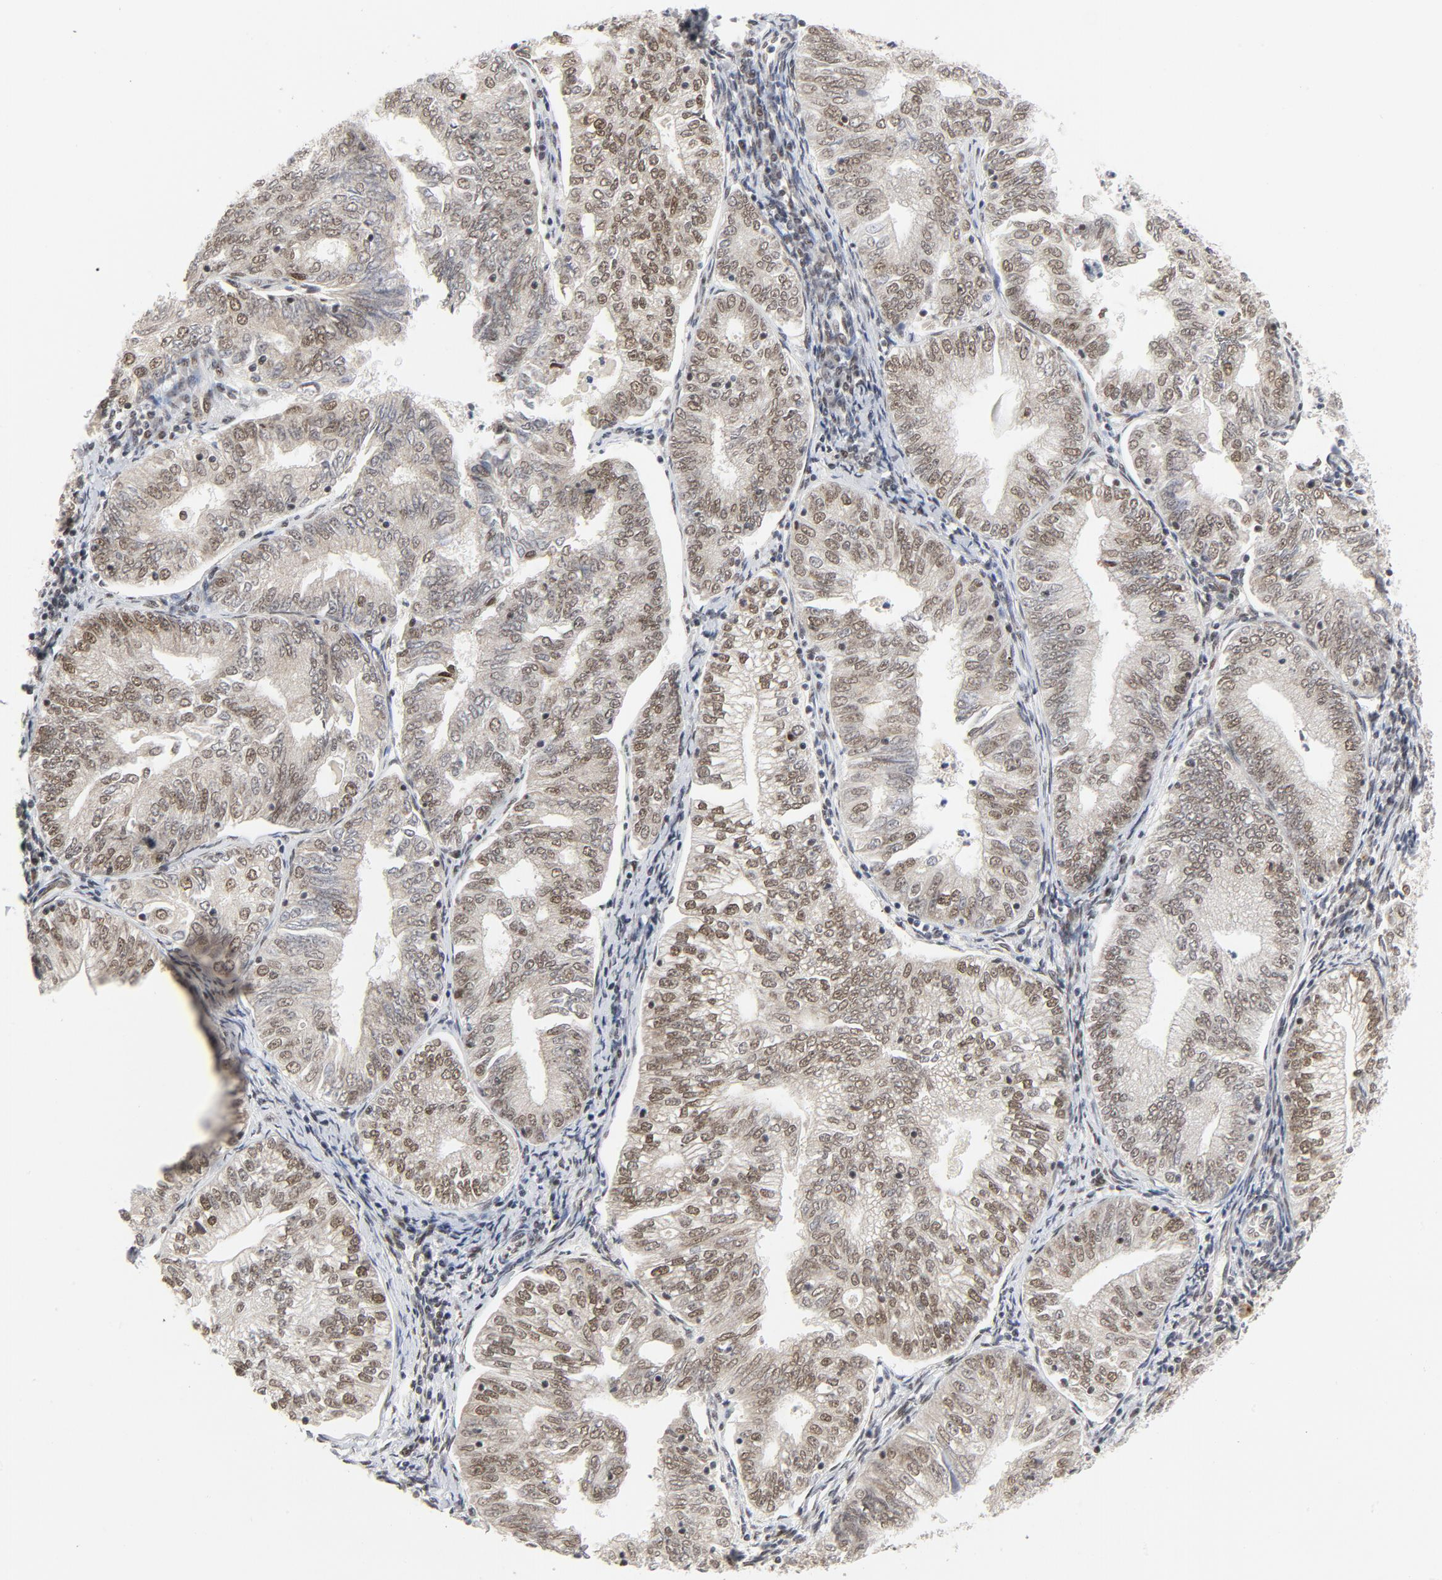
{"staining": {"intensity": "moderate", "quantity": ">75%", "location": "nuclear"}, "tissue": "endometrial cancer", "cell_type": "Tumor cells", "image_type": "cancer", "snomed": [{"axis": "morphology", "description": "Adenocarcinoma, NOS"}, {"axis": "topography", "description": "Endometrium"}], "caption": "Protein expression analysis of adenocarcinoma (endometrial) demonstrates moderate nuclear positivity in about >75% of tumor cells.", "gene": "ERCC1", "patient": {"sex": "female", "age": 69}}